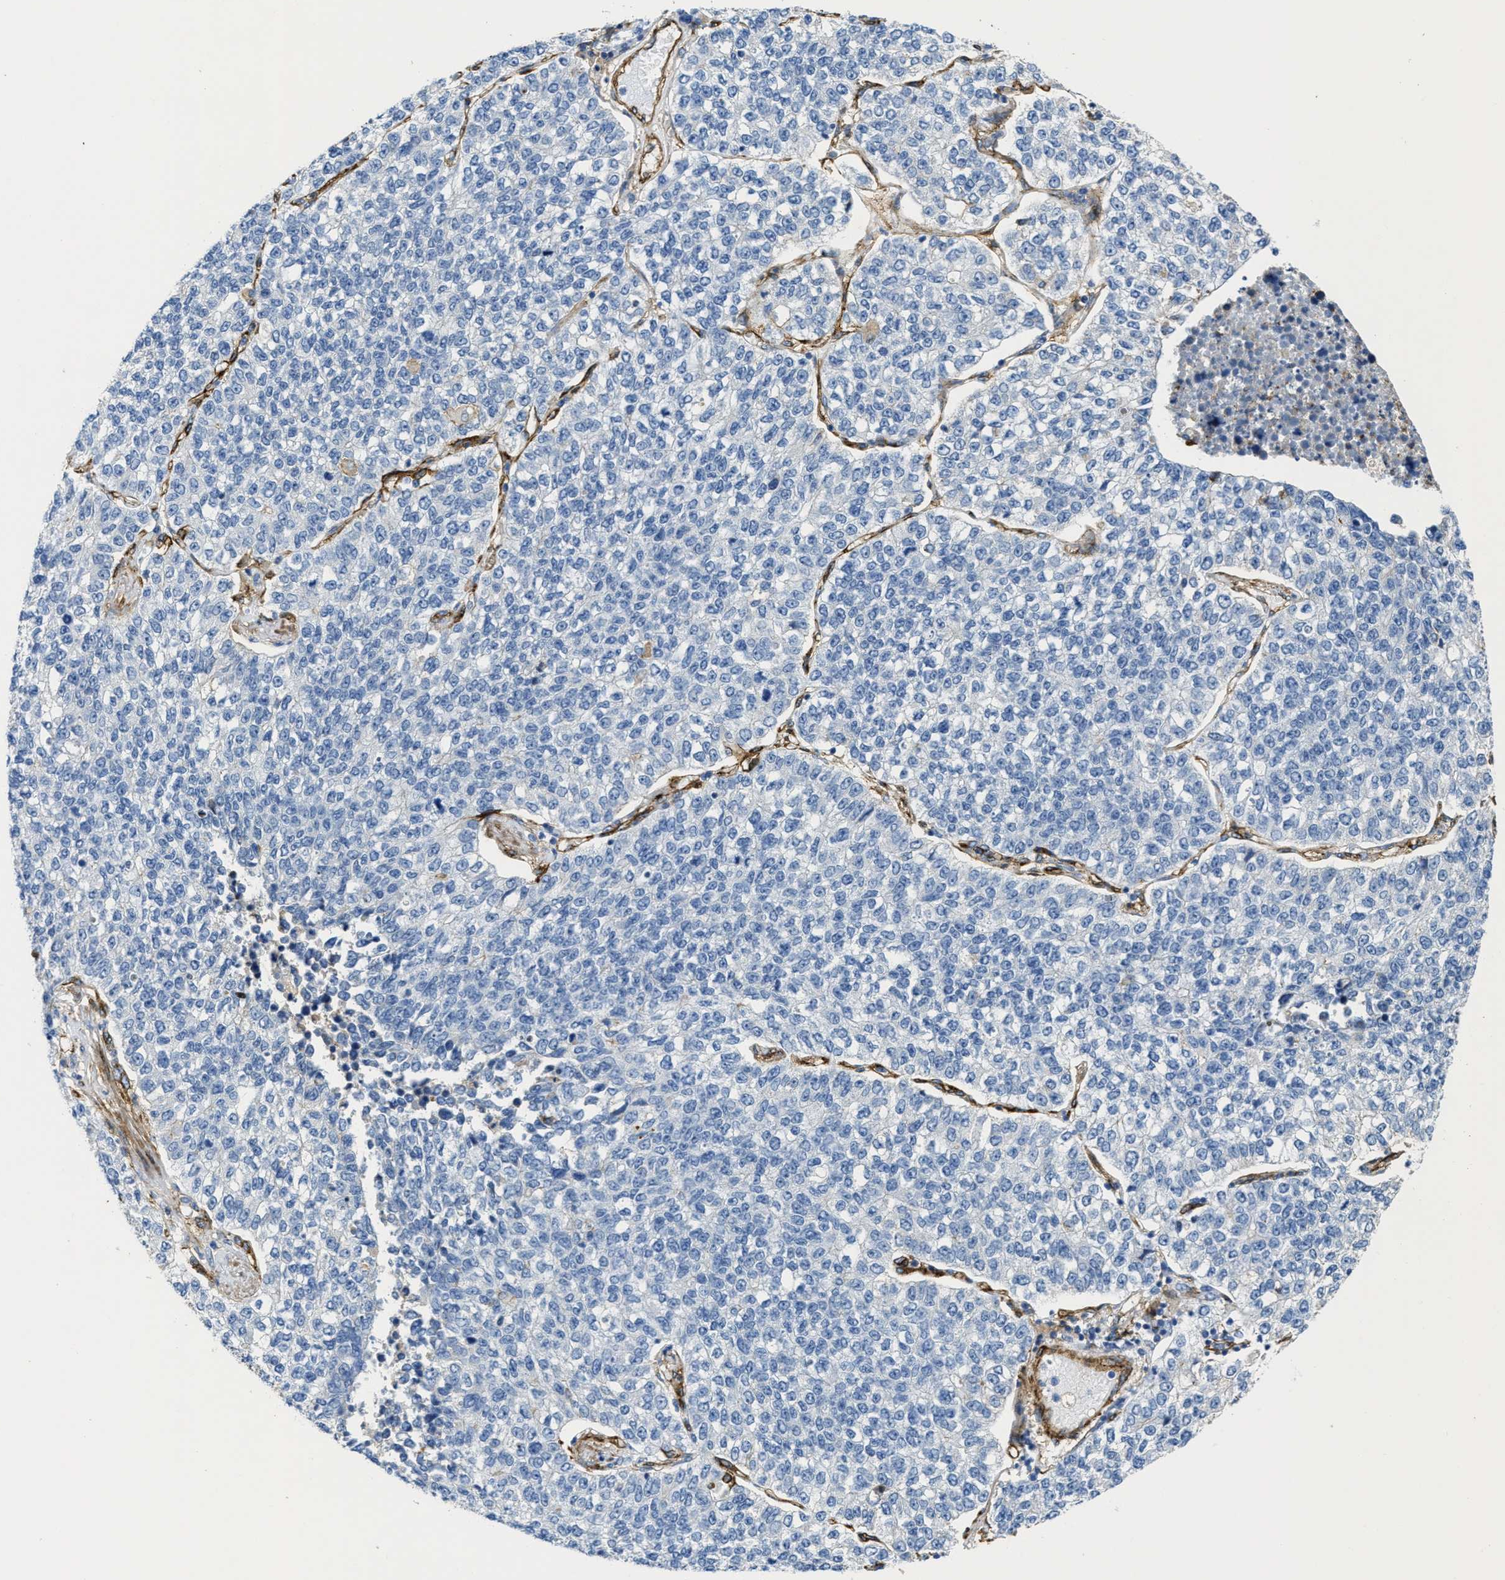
{"staining": {"intensity": "negative", "quantity": "none", "location": "none"}, "tissue": "lung cancer", "cell_type": "Tumor cells", "image_type": "cancer", "snomed": [{"axis": "morphology", "description": "Adenocarcinoma, NOS"}, {"axis": "topography", "description": "Lung"}], "caption": "Immunohistochemical staining of adenocarcinoma (lung) reveals no significant expression in tumor cells.", "gene": "NAB1", "patient": {"sex": "male", "age": 49}}